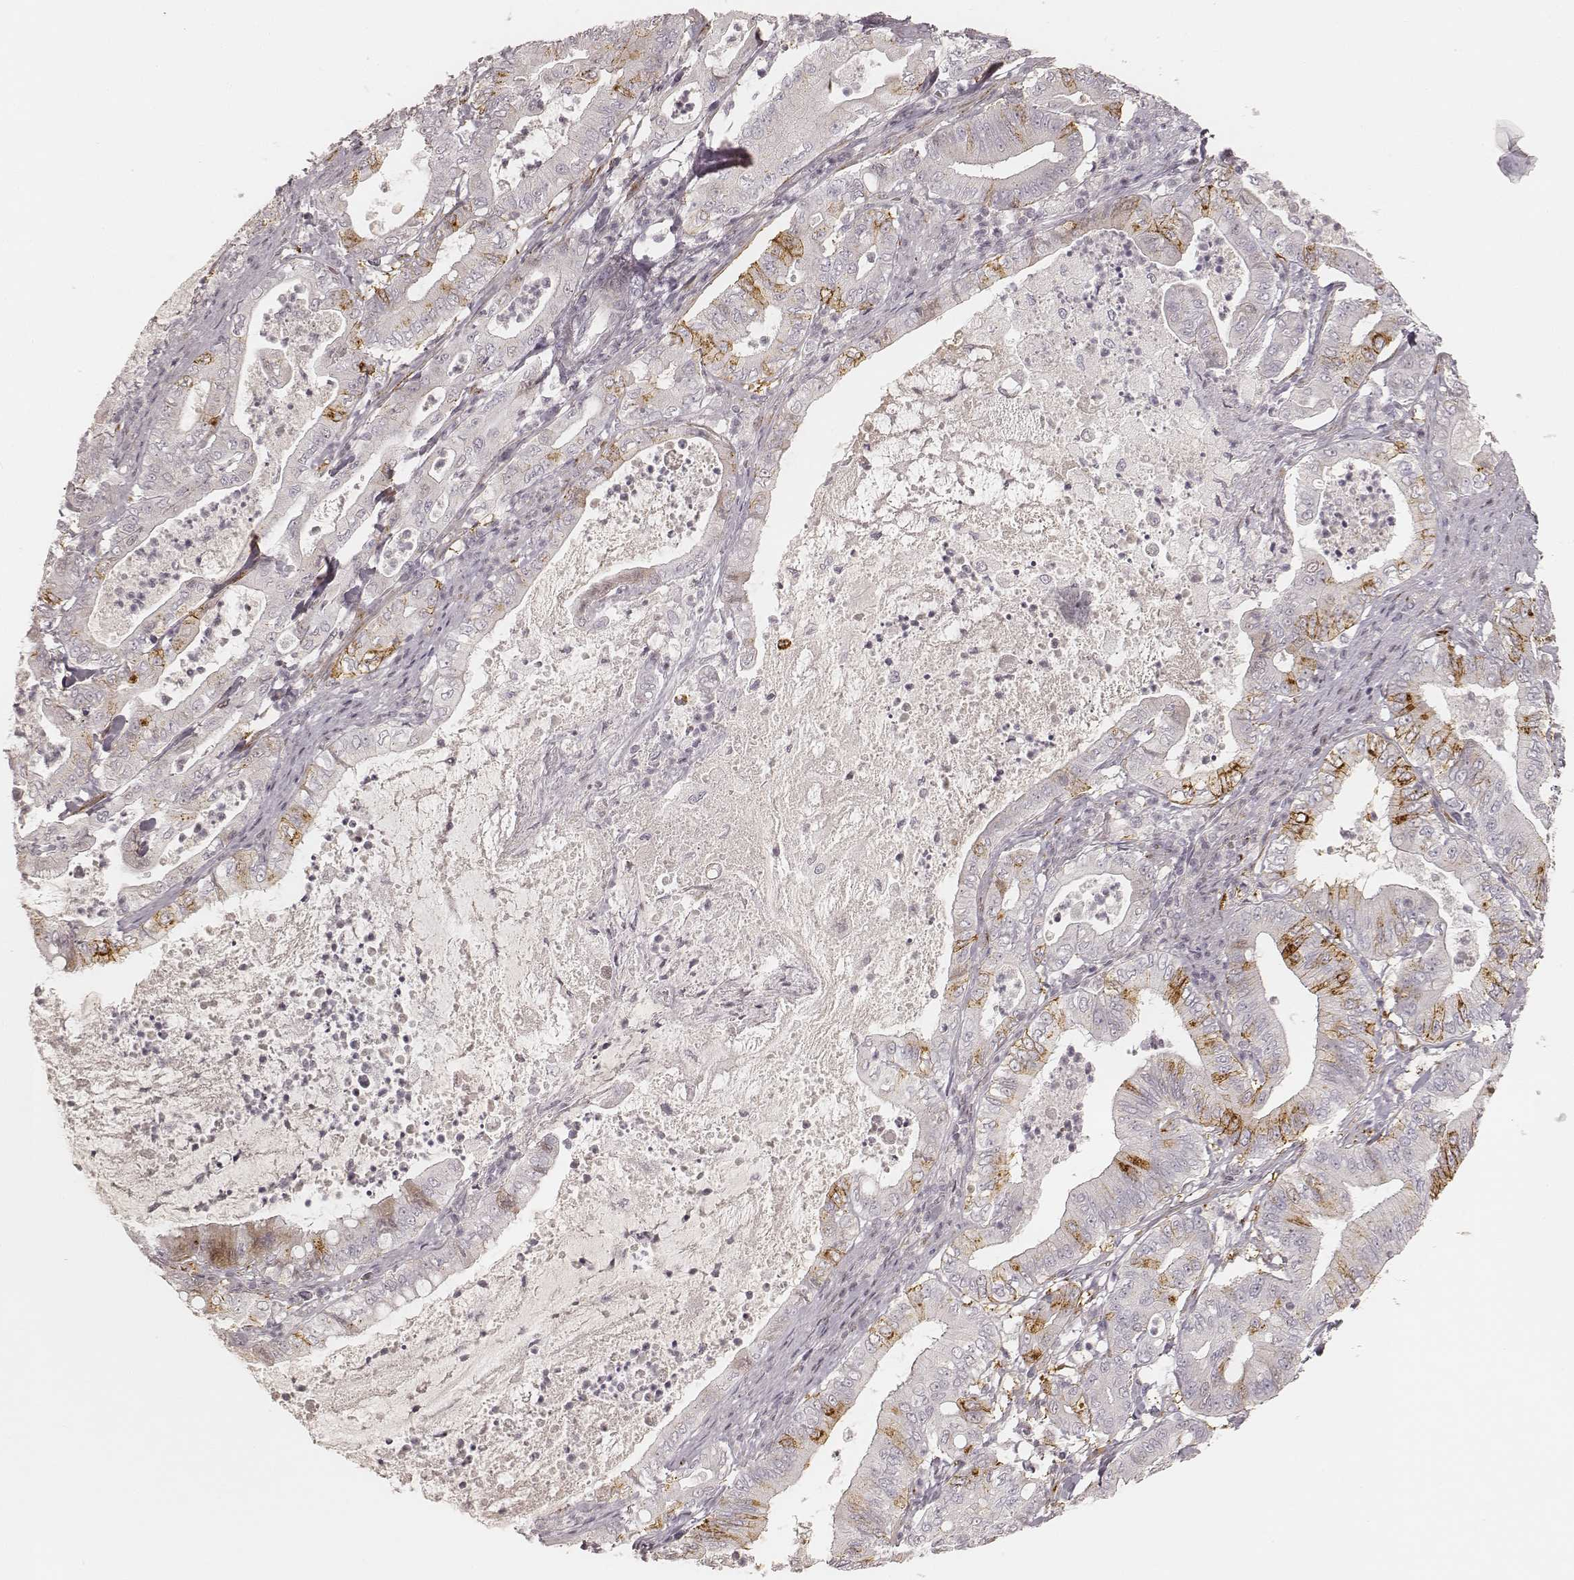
{"staining": {"intensity": "moderate", "quantity": "<25%", "location": "cytoplasmic/membranous"}, "tissue": "pancreatic cancer", "cell_type": "Tumor cells", "image_type": "cancer", "snomed": [{"axis": "morphology", "description": "Adenocarcinoma, NOS"}, {"axis": "topography", "description": "Pancreas"}], "caption": "An IHC histopathology image of tumor tissue is shown. Protein staining in brown shows moderate cytoplasmic/membranous positivity in pancreatic cancer within tumor cells.", "gene": "GORASP2", "patient": {"sex": "male", "age": 71}}